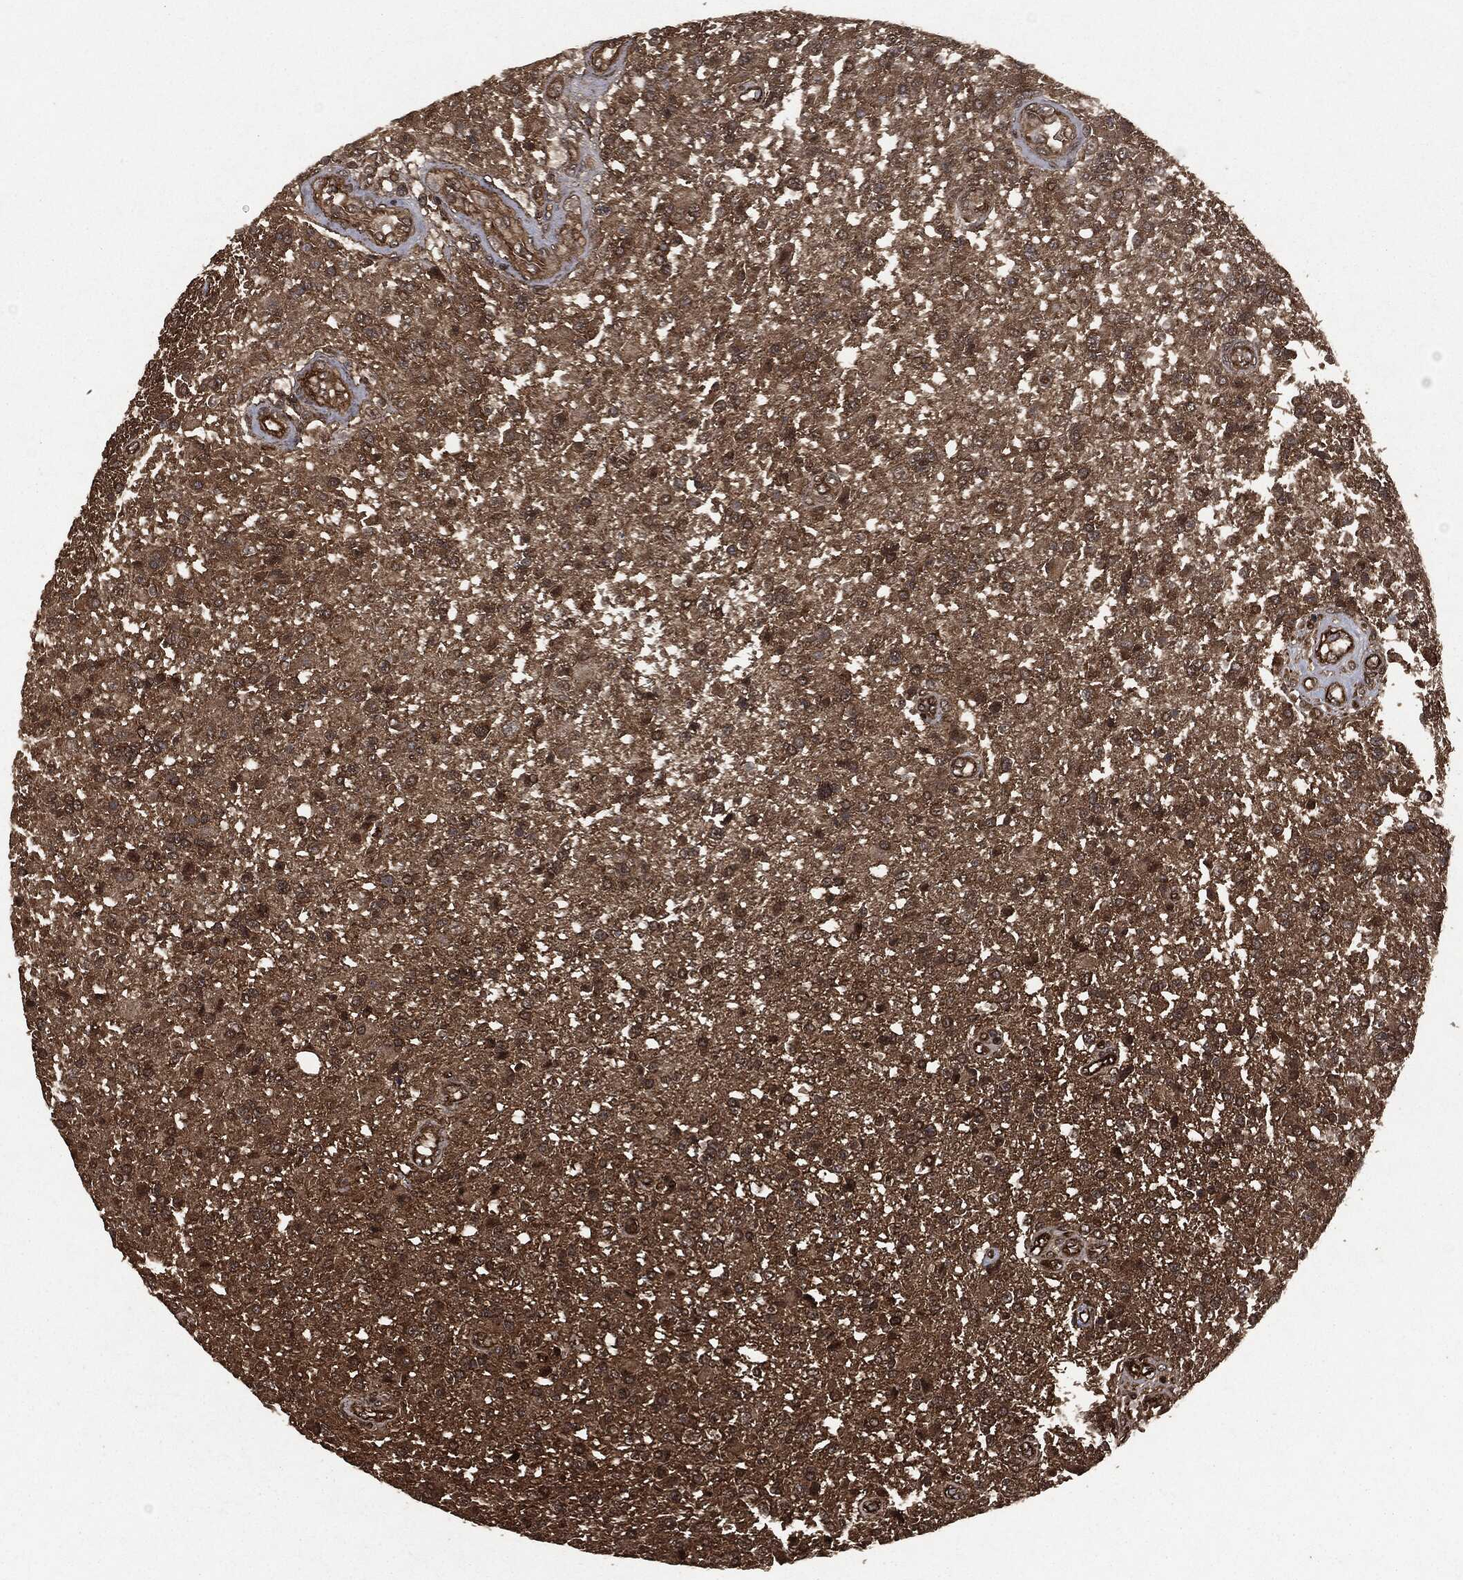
{"staining": {"intensity": "strong", "quantity": "<25%", "location": "cytoplasmic/membranous"}, "tissue": "glioma", "cell_type": "Tumor cells", "image_type": "cancer", "snomed": [{"axis": "morphology", "description": "Glioma, malignant, High grade"}, {"axis": "topography", "description": "Brain"}], "caption": "This is an image of immunohistochemistry (IHC) staining of malignant high-grade glioma, which shows strong positivity in the cytoplasmic/membranous of tumor cells.", "gene": "HRAS", "patient": {"sex": "male", "age": 56}}